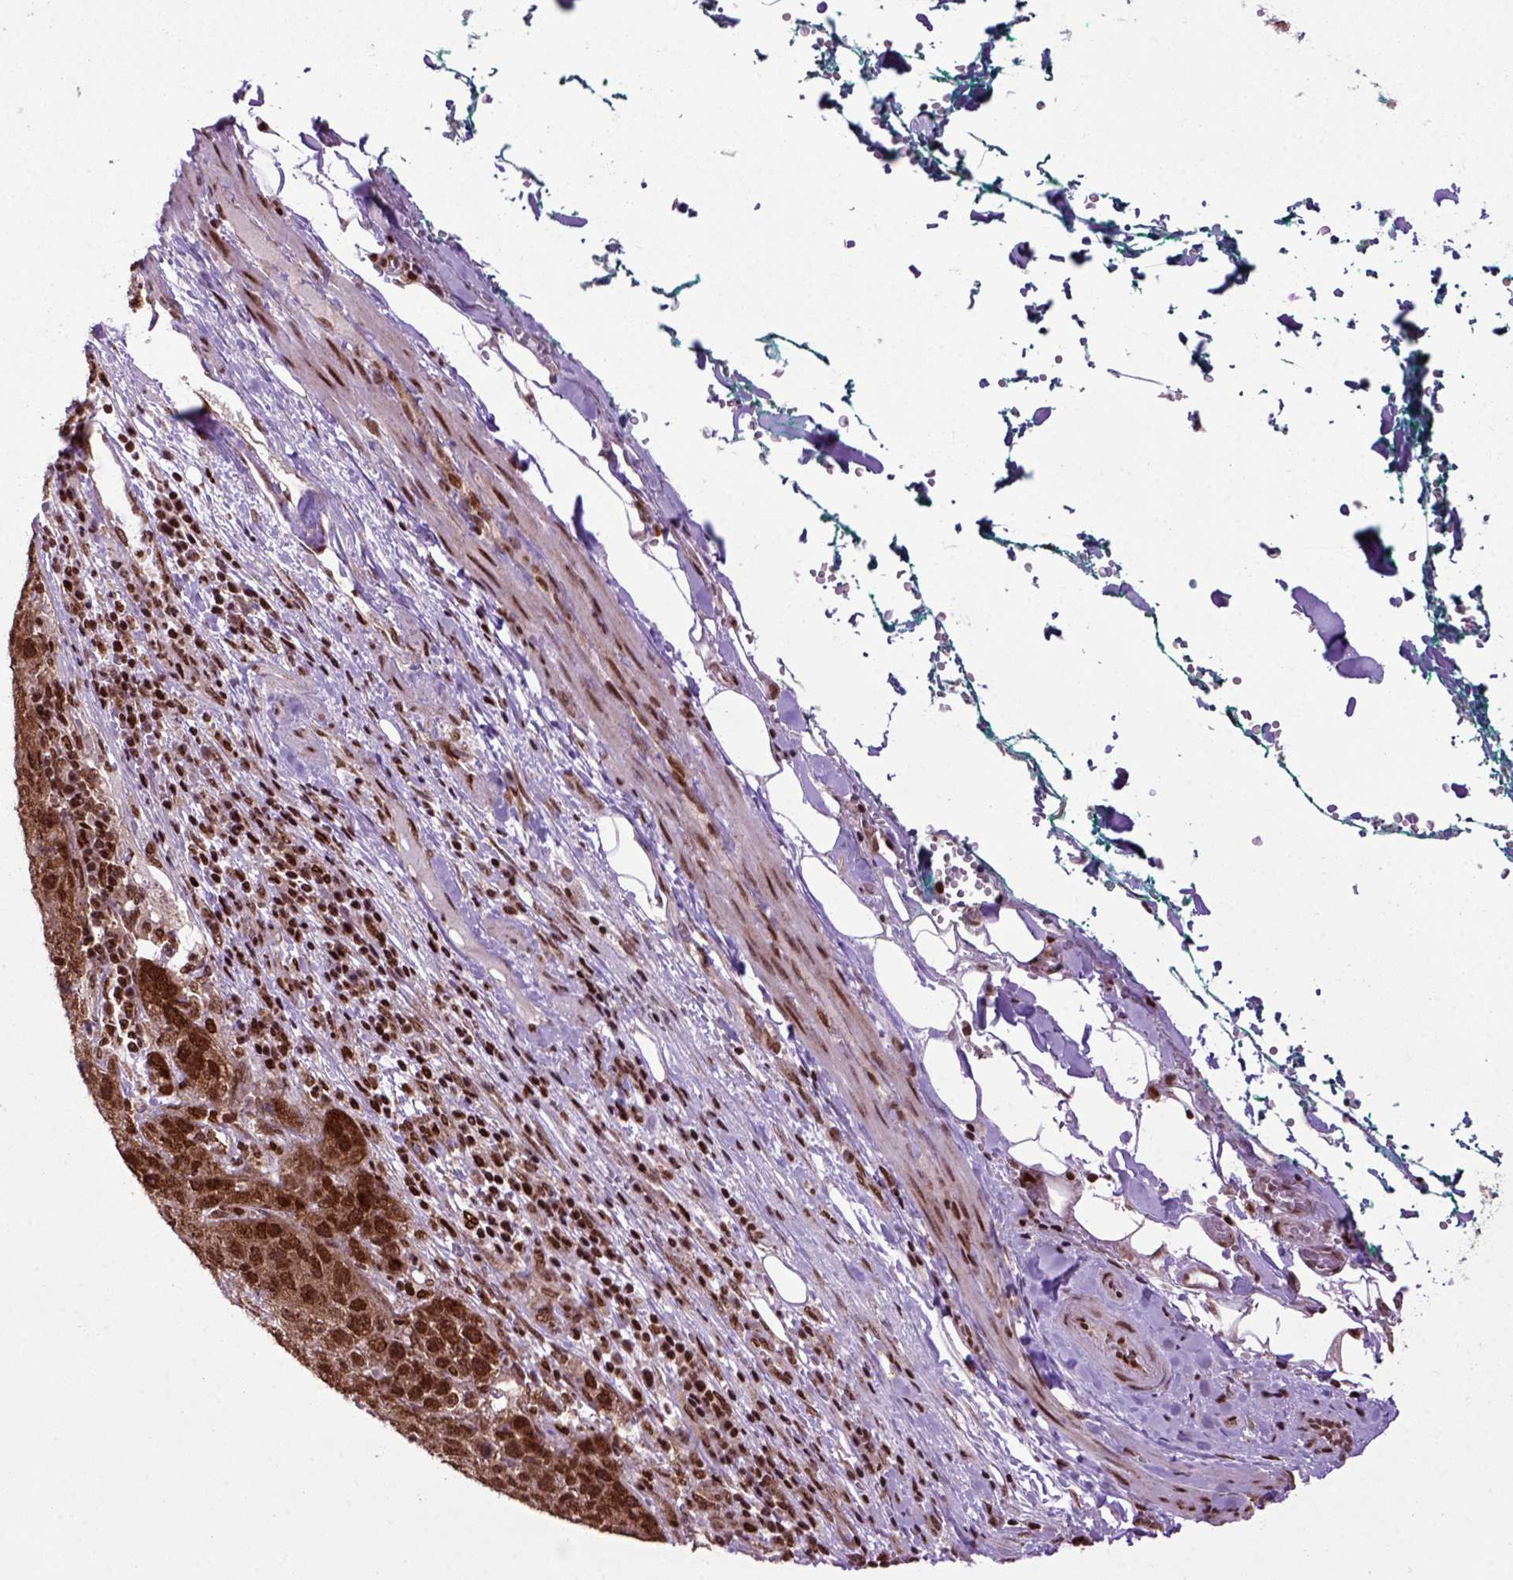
{"staining": {"intensity": "strong", "quantity": ">75%", "location": "cytoplasmic/membranous,nuclear"}, "tissue": "pancreatic cancer", "cell_type": "Tumor cells", "image_type": "cancer", "snomed": [{"axis": "morphology", "description": "Adenocarcinoma, NOS"}, {"axis": "topography", "description": "Pancreas"}], "caption": "A histopathology image showing strong cytoplasmic/membranous and nuclear positivity in approximately >75% of tumor cells in pancreatic cancer, as visualized by brown immunohistochemical staining.", "gene": "CELF1", "patient": {"sex": "female", "age": 61}}